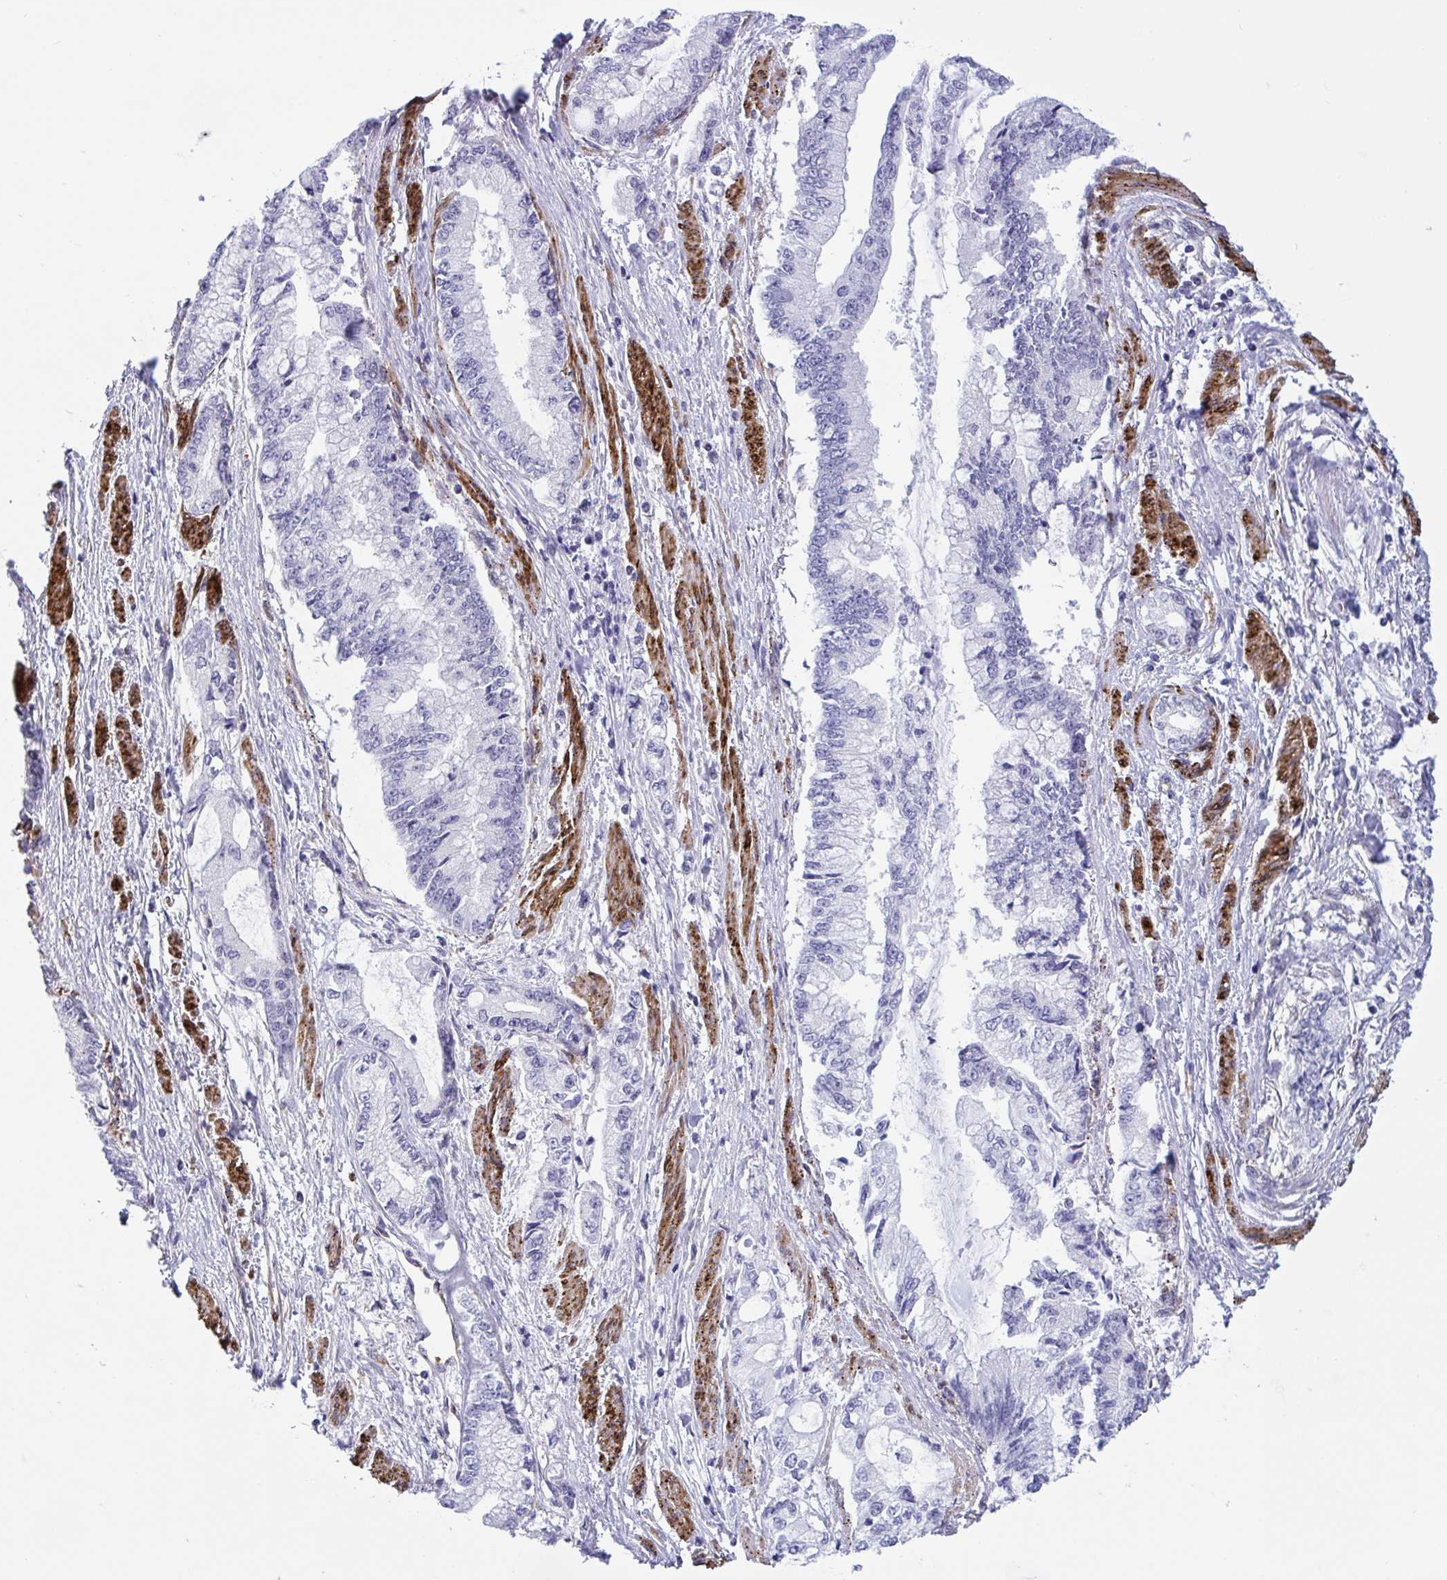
{"staining": {"intensity": "negative", "quantity": "none", "location": "none"}, "tissue": "stomach cancer", "cell_type": "Tumor cells", "image_type": "cancer", "snomed": [{"axis": "morphology", "description": "Adenocarcinoma, NOS"}, {"axis": "topography", "description": "Stomach, upper"}], "caption": "Adenocarcinoma (stomach) was stained to show a protein in brown. There is no significant staining in tumor cells.", "gene": "EML1", "patient": {"sex": "female", "age": 74}}